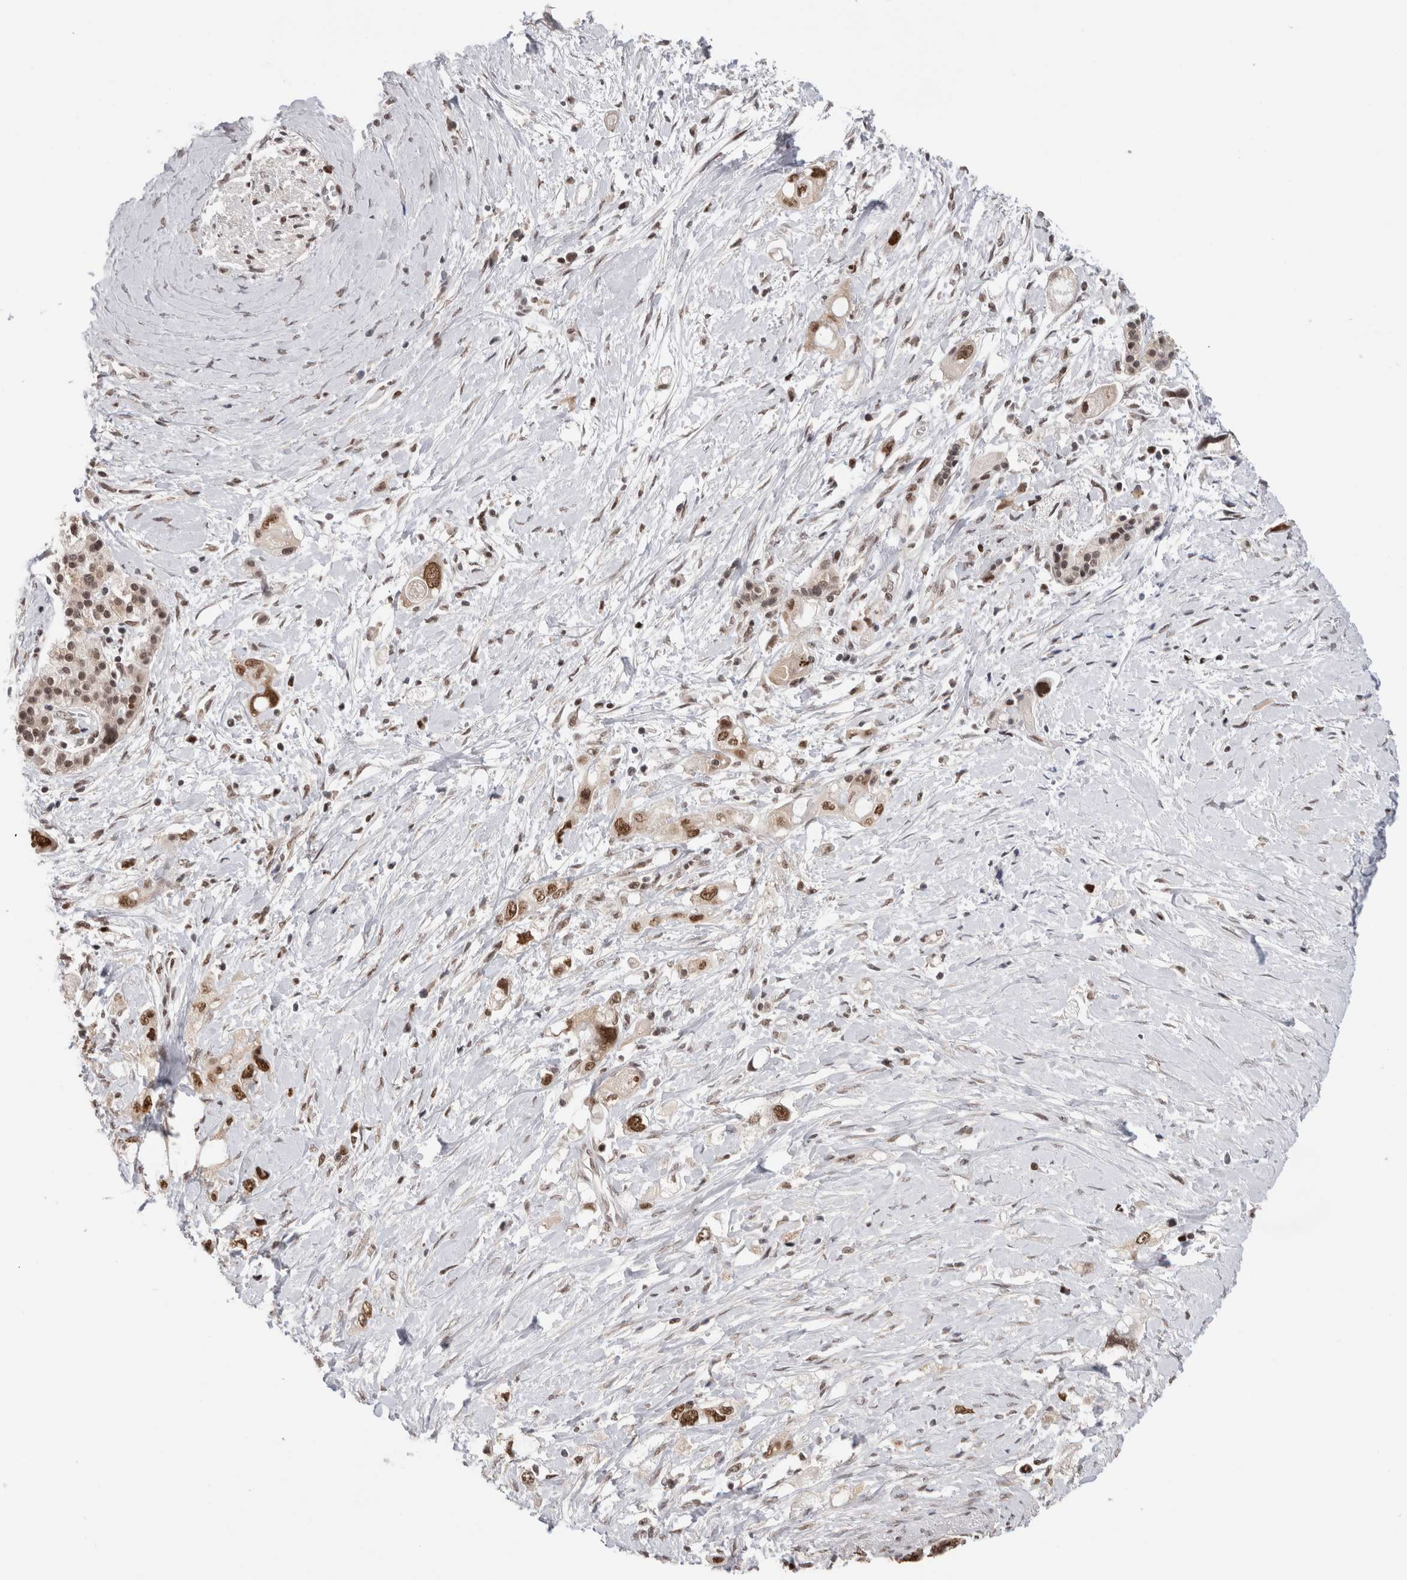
{"staining": {"intensity": "moderate", "quantity": ">75%", "location": "nuclear"}, "tissue": "pancreatic cancer", "cell_type": "Tumor cells", "image_type": "cancer", "snomed": [{"axis": "morphology", "description": "Adenocarcinoma, NOS"}, {"axis": "topography", "description": "Pancreas"}], "caption": "Protein analysis of pancreatic adenocarcinoma tissue demonstrates moderate nuclear expression in approximately >75% of tumor cells.", "gene": "ZNF521", "patient": {"sex": "female", "age": 56}}